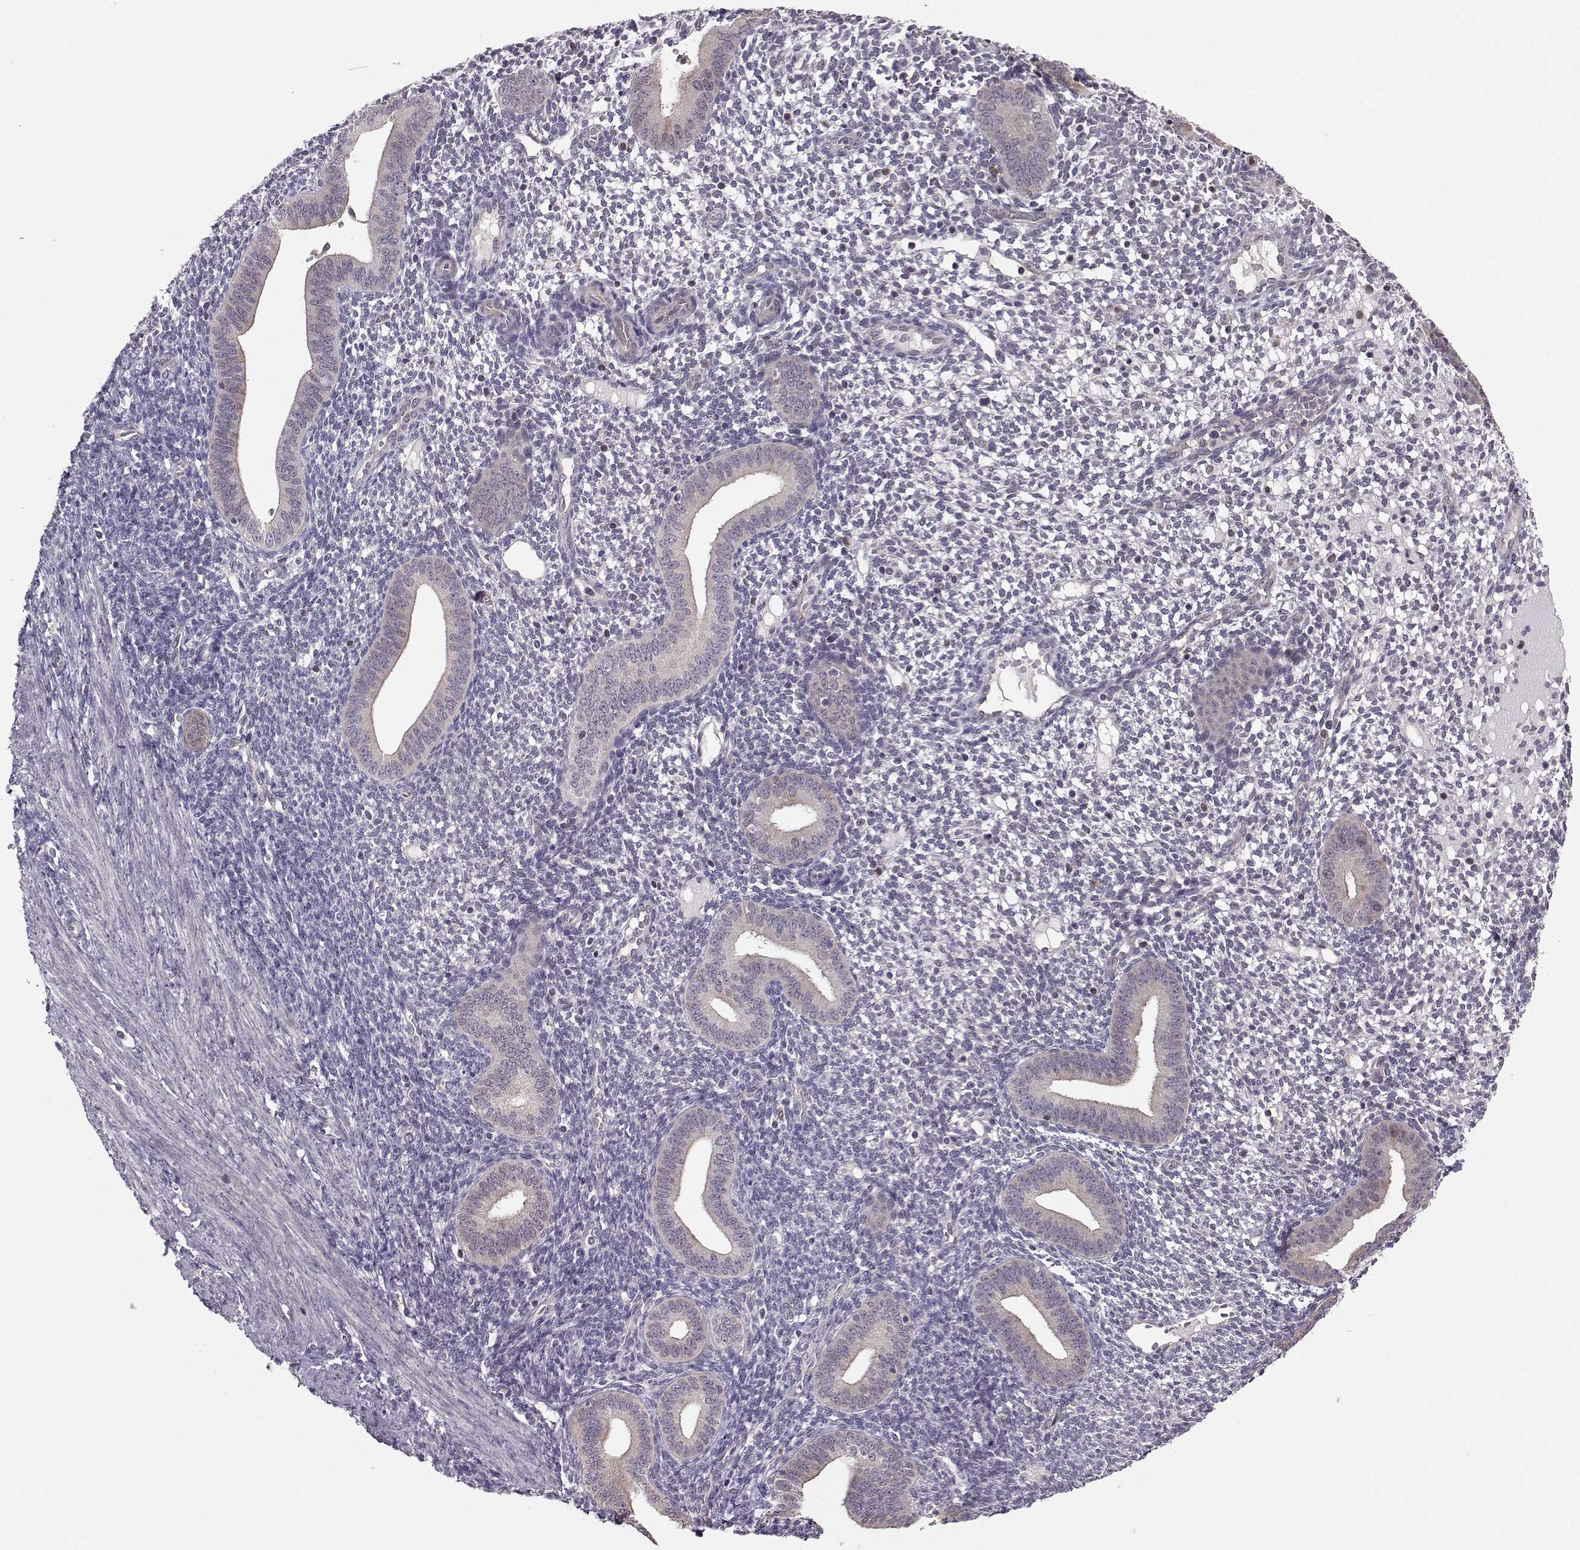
{"staining": {"intensity": "negative", "quantity": "none", "location": "none"}, "tissue": "endometrium", "cell_type": "Cells in endometrial stroma", "image_type": "normal", "snomed": [{"axis": "morphology", "description": "Normal tissue, NOS"}, {"axis": "topography", "description": "Endometrium"}], "caption": "Cells in endometrial stroma show no significant protein expression in unremarkable endometrium. Nuclei are stained in blue.", "gene": "PKP2", "patient": {"sex": "female", "age": 40}}